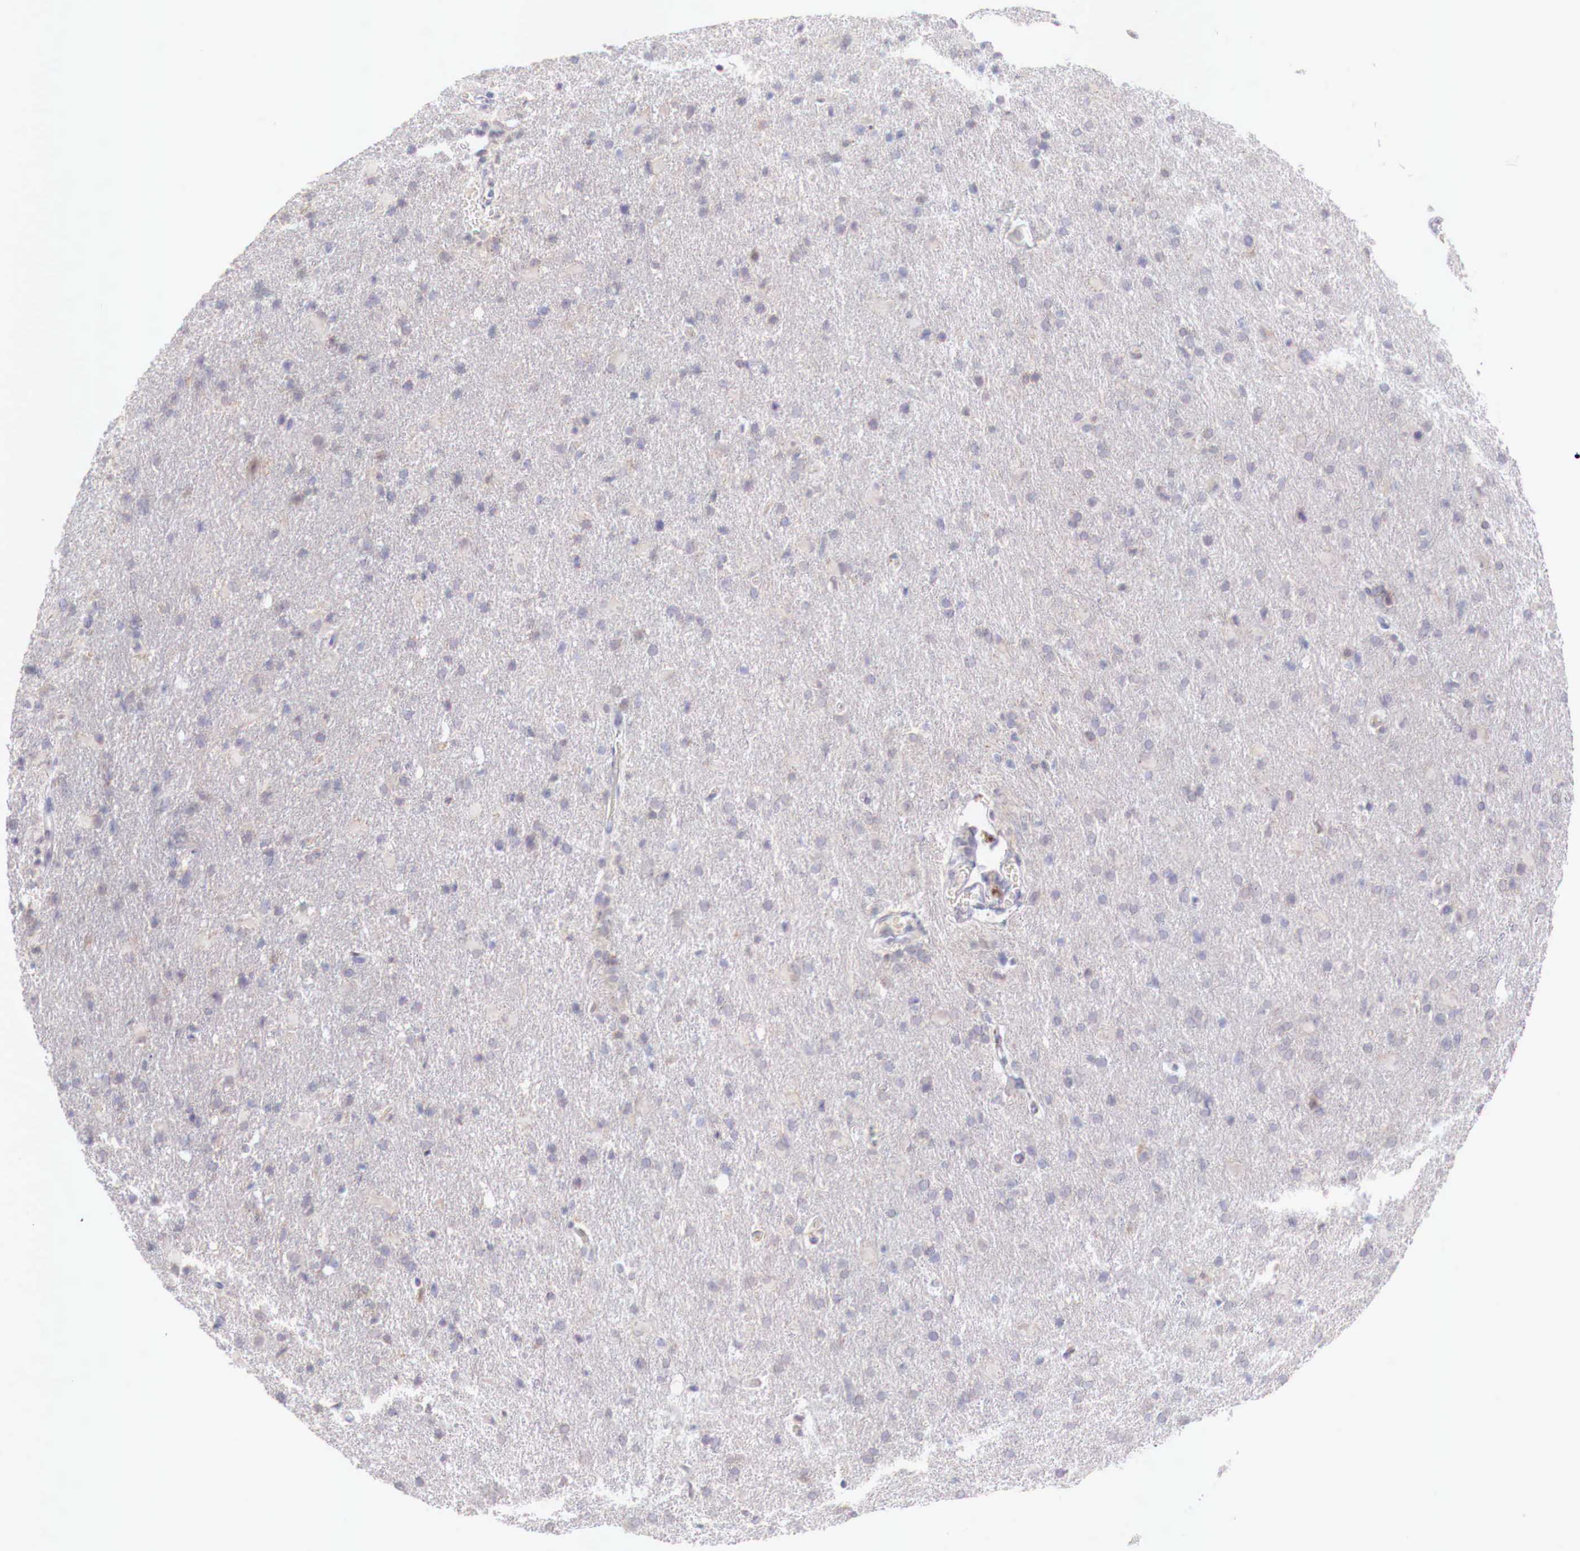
{"staining": {"intensity": "weak", "quantity": "<25%", "location": "cytoplasmic/membranous"}, "tissue": "glioma", "cell_type": "Tumor cells", "image_type": "cancer", "snomed": [{"axis": "morphology", "description": "Glioma, malignant, High grade"}, {"axis": "topography", "description": "Brain"}], "caption": "DAB immunohistochemical staining of high-grade glioma (malignant) displays no significant expression in tumor cells. The staining is performed using DAB (3,3'-diaminobenzidine) brown chromogen with nuclei counter-stained in using hematoxylin.", "gene": "XPNPEP2", "patient": {"sex": "male", "age": 68}}